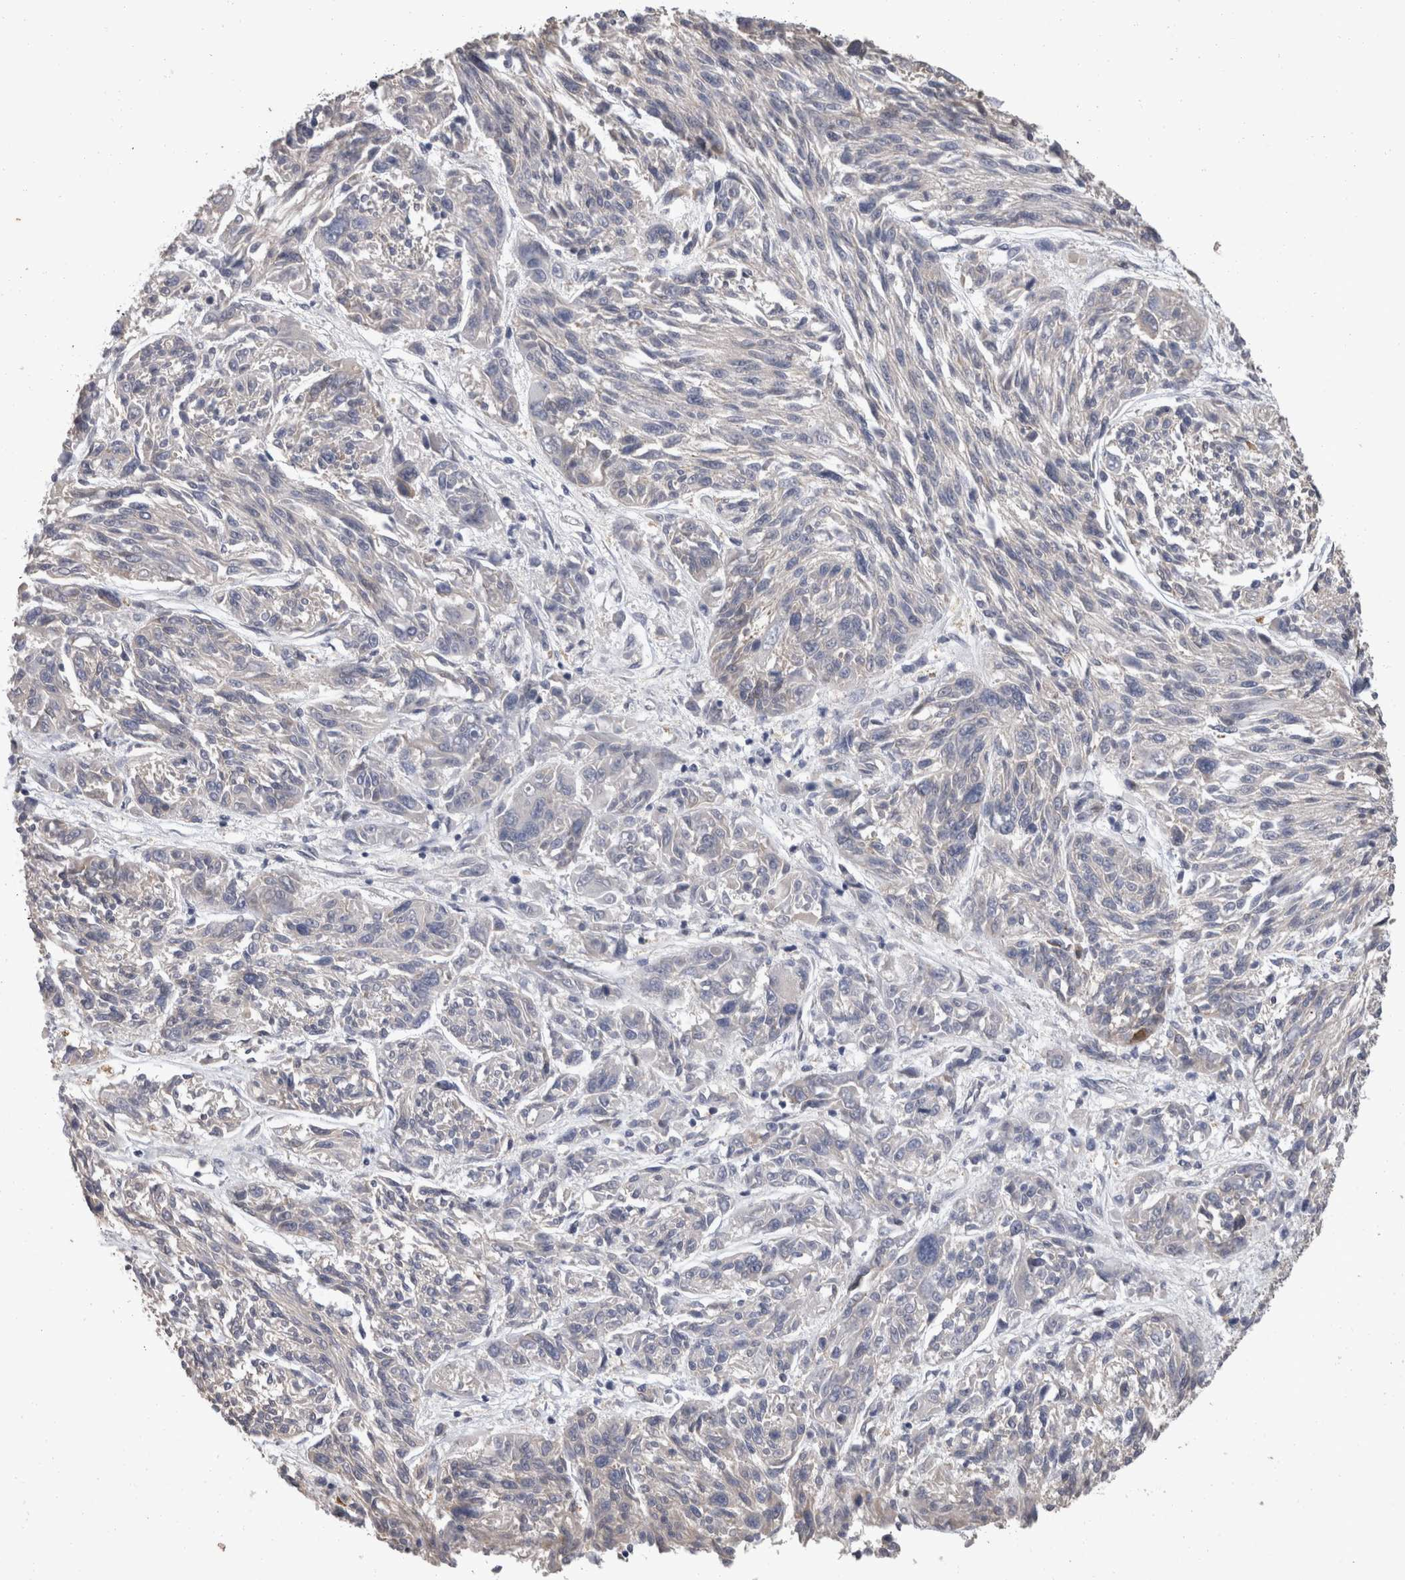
{"staining": {"intensity": "negative", "quantity": "none", "location": "none"}, "tissue": "melanoma", "cell_type": "Tumor cells", "image_type": "cancer", "snomed": [{"axis": "morphology", "description": "Malignant melanoma, NOS"}, {"axis": "topography", "description": "Skin"}], "caption": "Human malignant melanoma stained for a protein using immunohistochemistry (IHC) displays no staining in tumor cells.", "gene": "FHOD3", "patient": {"sex": "male", "age": 53}}